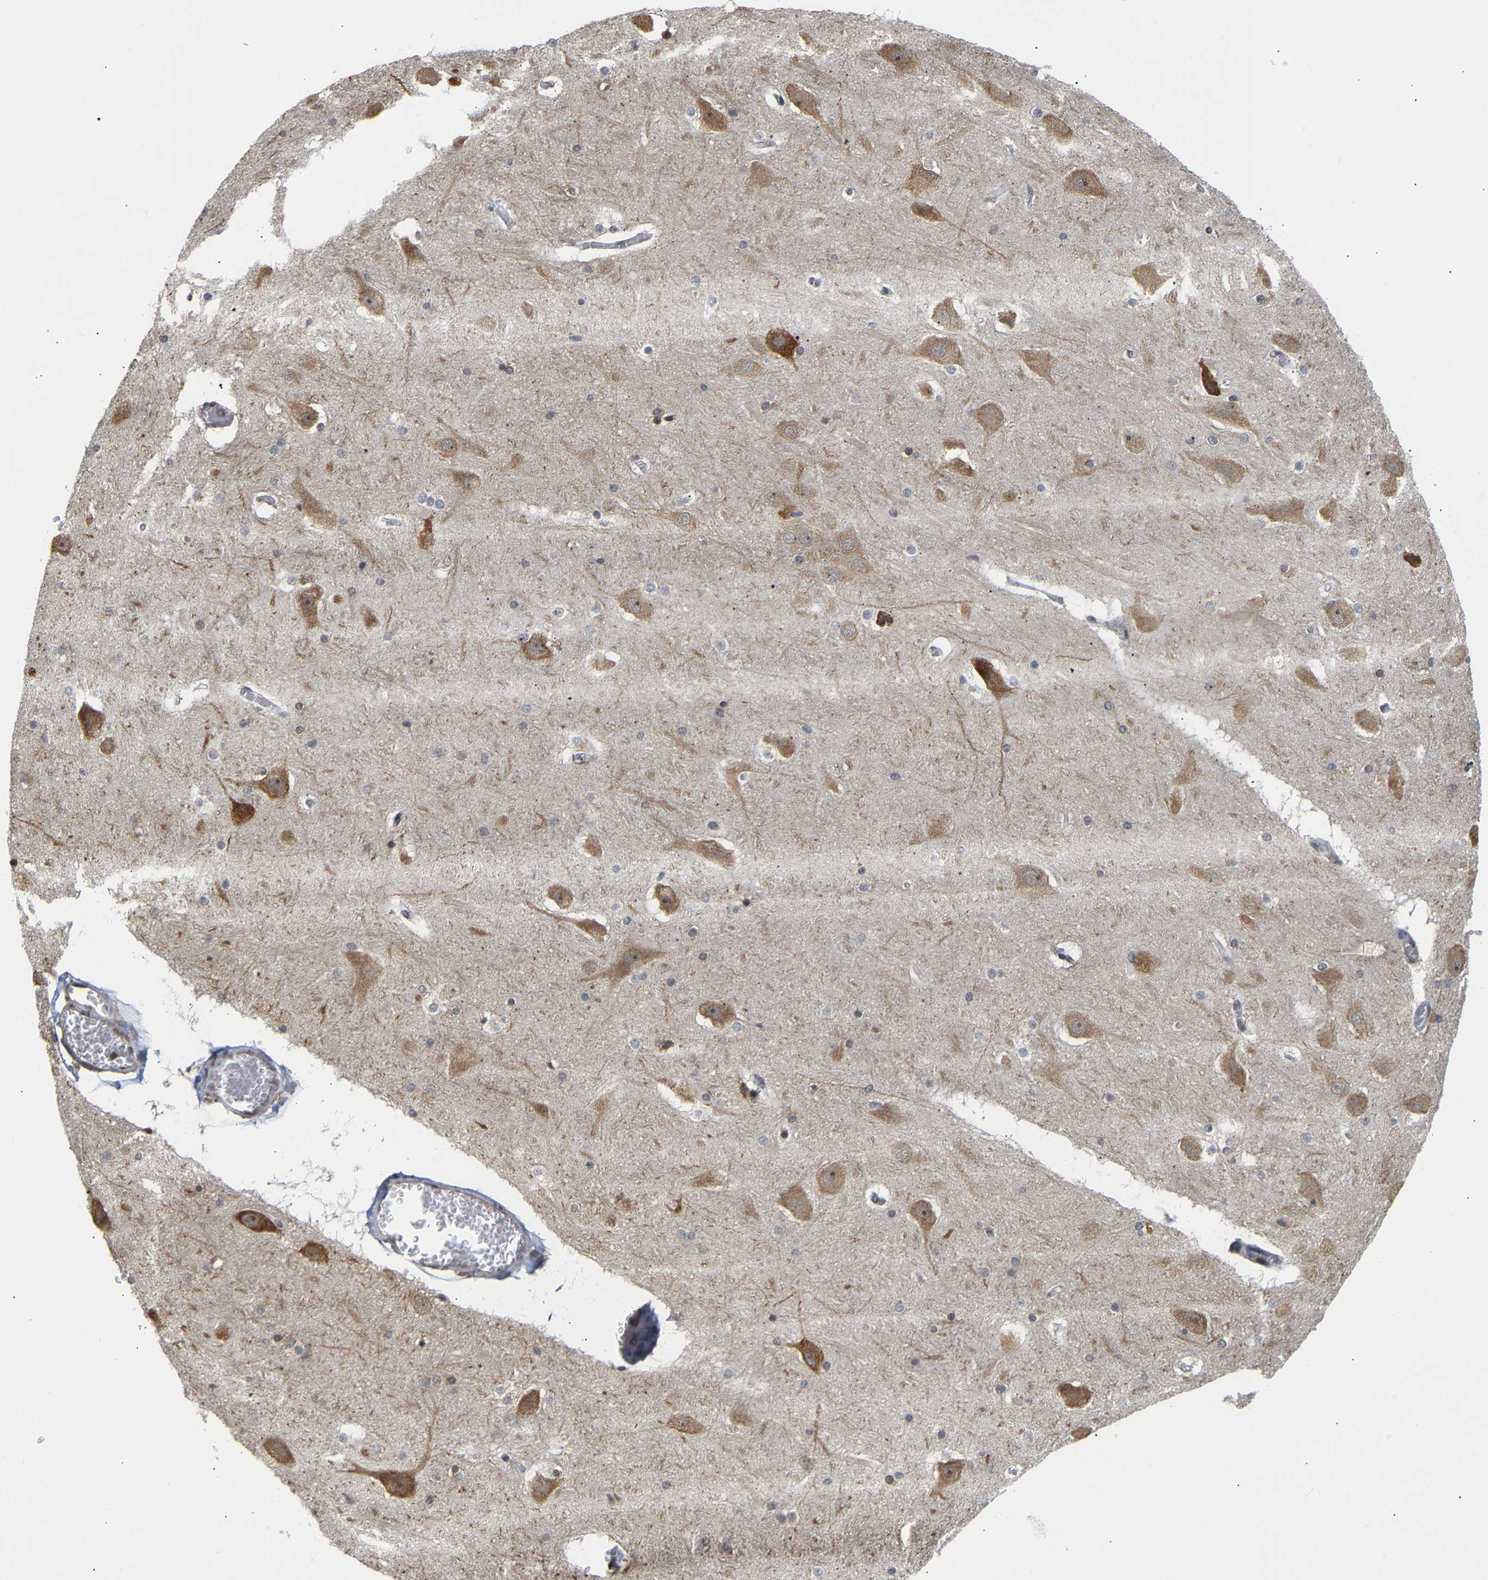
{"staining": {"intensity": "moderate", "quantity": "<25%", "location": "cytoplasmic/membranous"}, "tissue": "hippocampus", "cell_type": "Glial cells", "image_type": "normal", "snomed": [{"axis": "morphology", "description": "Normal tissue, NOS"}, {"axis": "topography", "description": "Hippocampus"}], "caption": "DAB immunohistochemical staining of unremarkable hippocampus displays moderate cytoplasmic/membranous protein positivity in about <25% of glial cells. The staining was performed using DAB (3,3'-diaminobenzidine) to visualize the protein expression in brown, while the nuclei were stained in blue with hematoxylin (Magnification: 20x).", "gene": "ARAP1", "patient": {"sex": "male", "age": 45}}